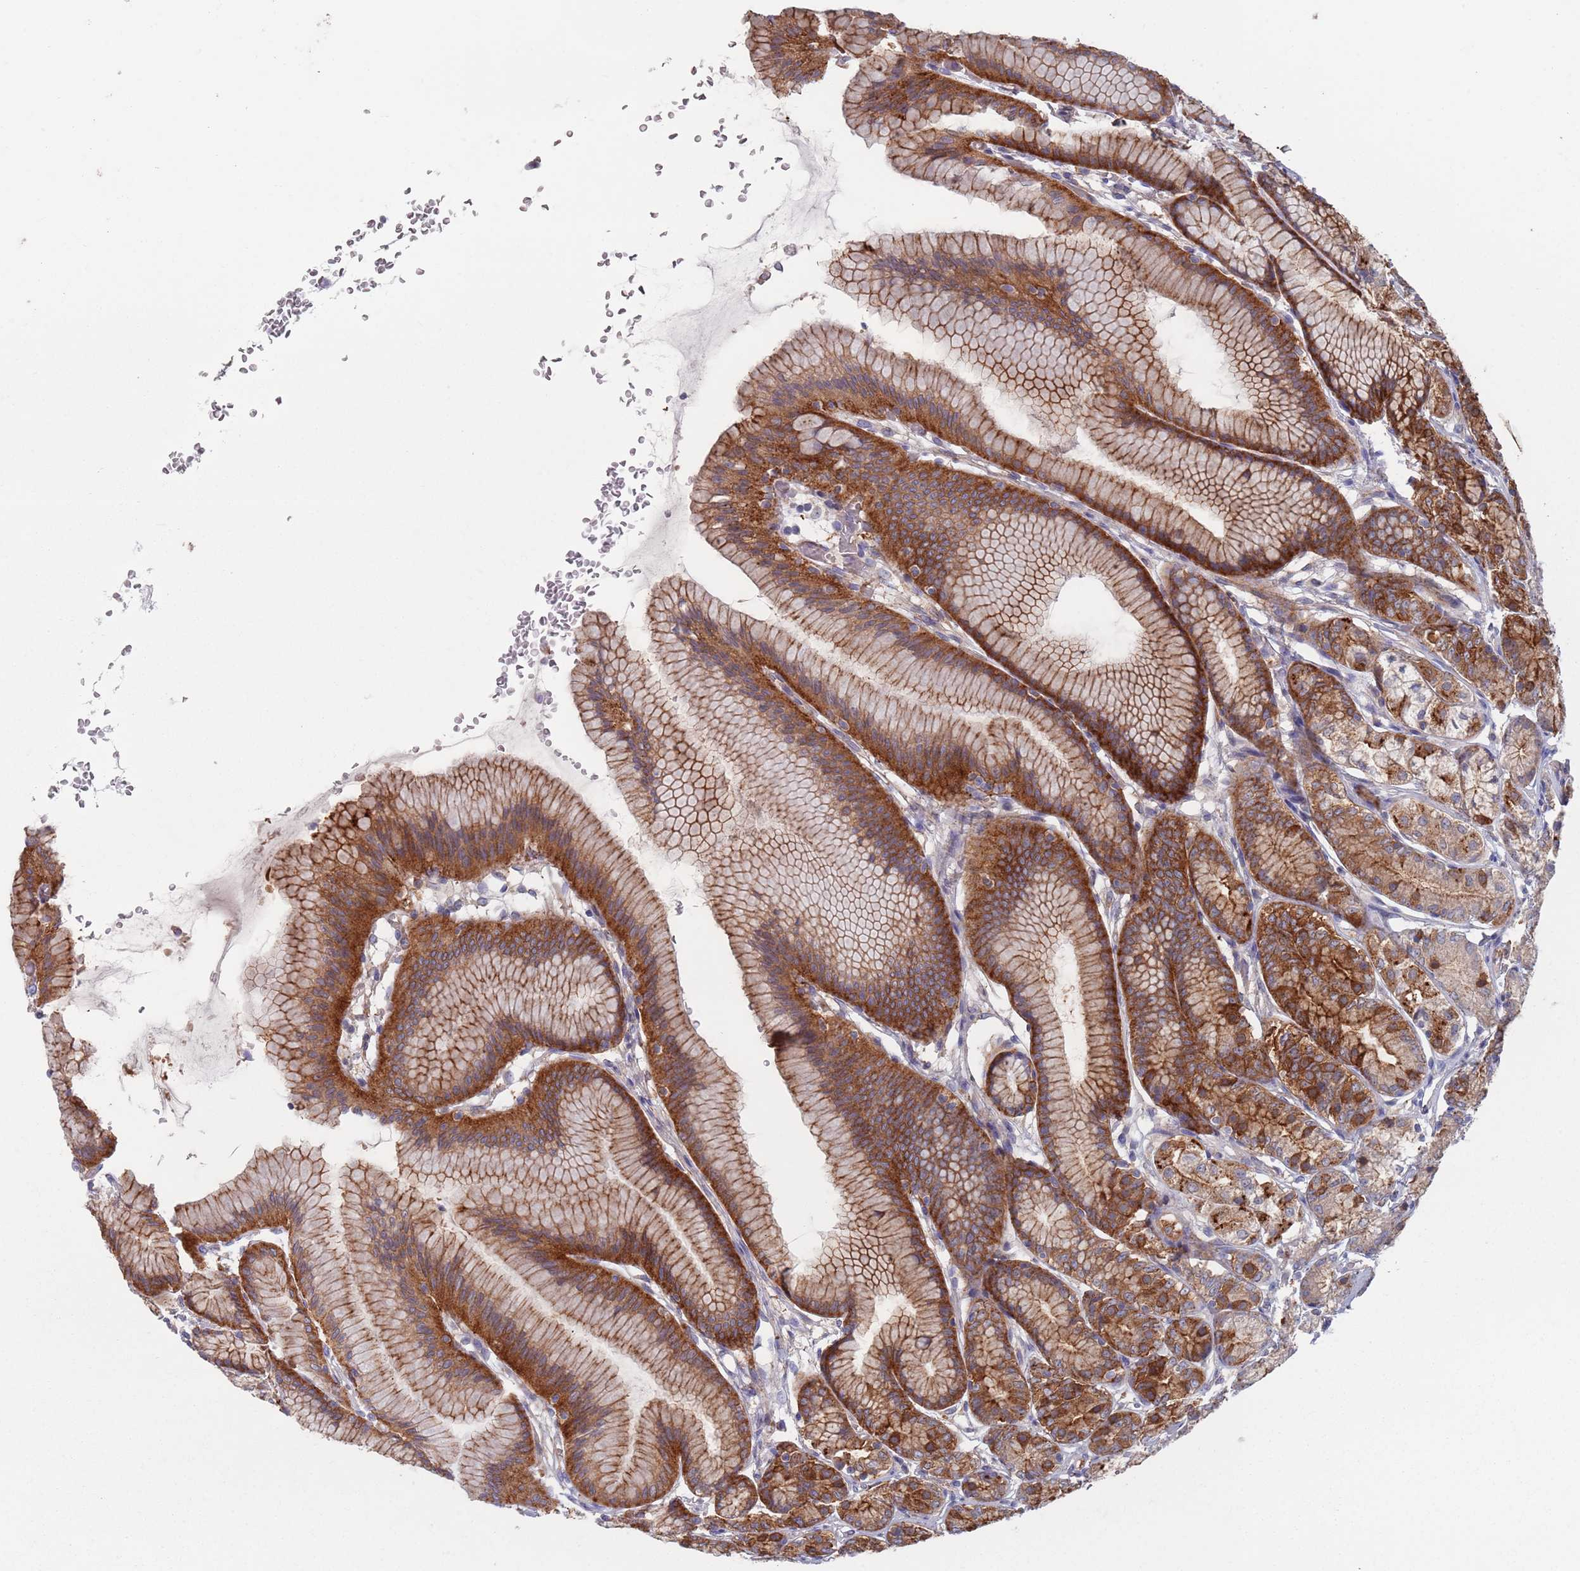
{"staining": {"intensity": "strong", "quantity": "25%-75%", "location": "cytoplasmic/membranous"}, "tissue": "stomach", "cell_type": "Glandular cells", "image_type": "normal", "snomed": [{"axis": "morphology", "description": "Normal tissue, NOS"}, {"axis": "morphology", "description": "Adenocarcinoma, NOS"}, {"axis": "morphology", "description": "Adenocarcinoma, High grade"}, {"axis": "topography", "description": "Stomach, upper"}, {"axis": "topography", "description": "Stomach"}], "caption": "This image exhibits immunohistochemistry (IHC) staining of benign stomach, with high strong cytoplasmic/membranous positivity in approximately 25%-75% of glandular cells.", "gene": "APPL2", "patient": {"sex": "female", "age": 65}}